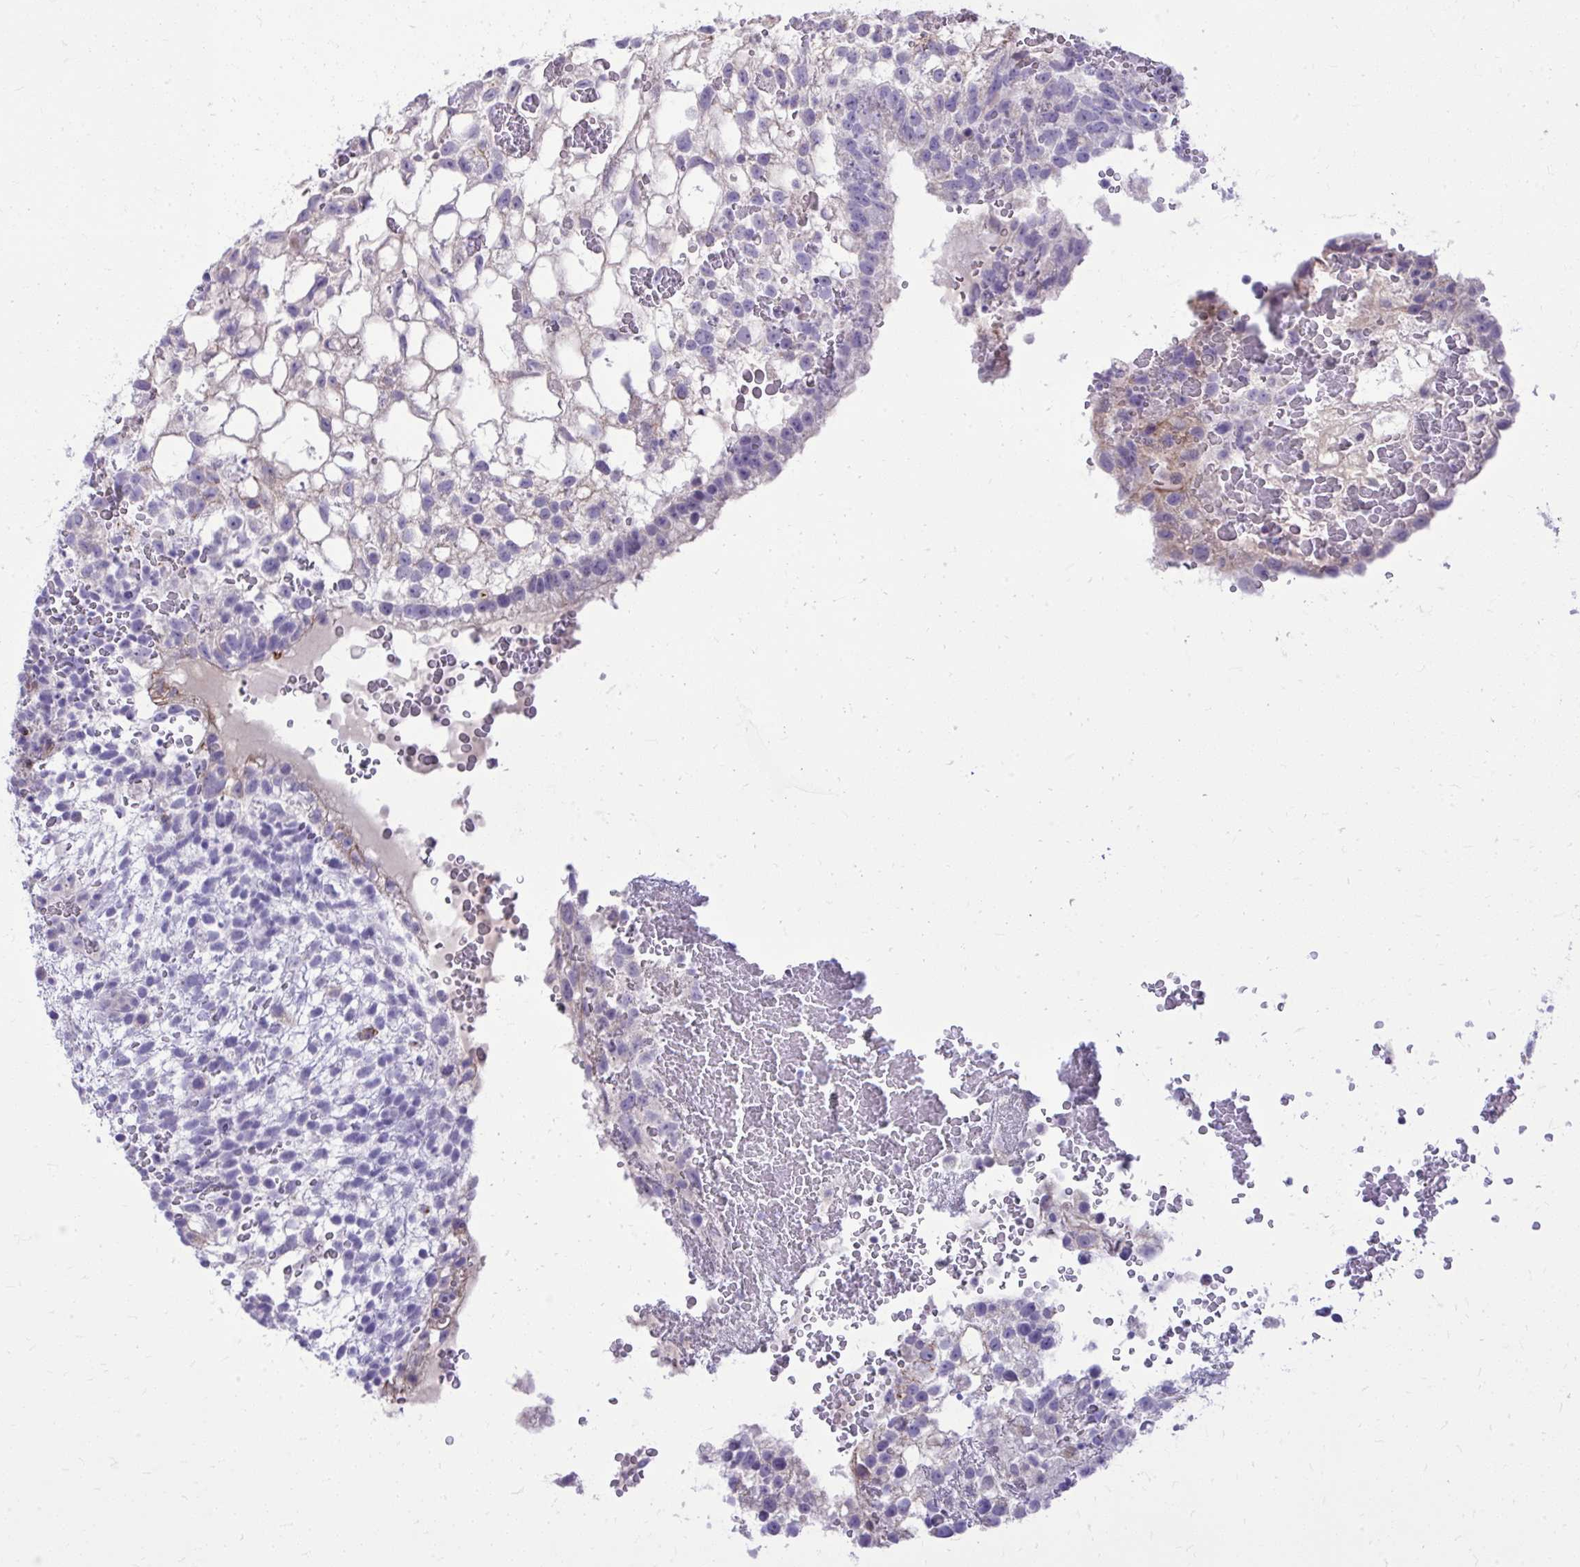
{"staining": {"intensity": "negative", "quantity": "none", "location": "none"}, "tissue": "testis cancer", "cell_type": "Tumor cells", "image_type": "cancer", "snomed": [{"axis": "morphology", "description": "Normal tissue, NOS"}, {"axis": "morphology", "description": "Carcinoma, Embryonal, NOS"}, {"axis": "topography", "description": "Testis"}], "caption": "Embryonal carcinoma (testis) stained for a protein using immunohistochemistry (IHC) demonstrates no expression tumor cells.", "gene": "NNMT", "patient": {"sex": "male", "age": 32}}